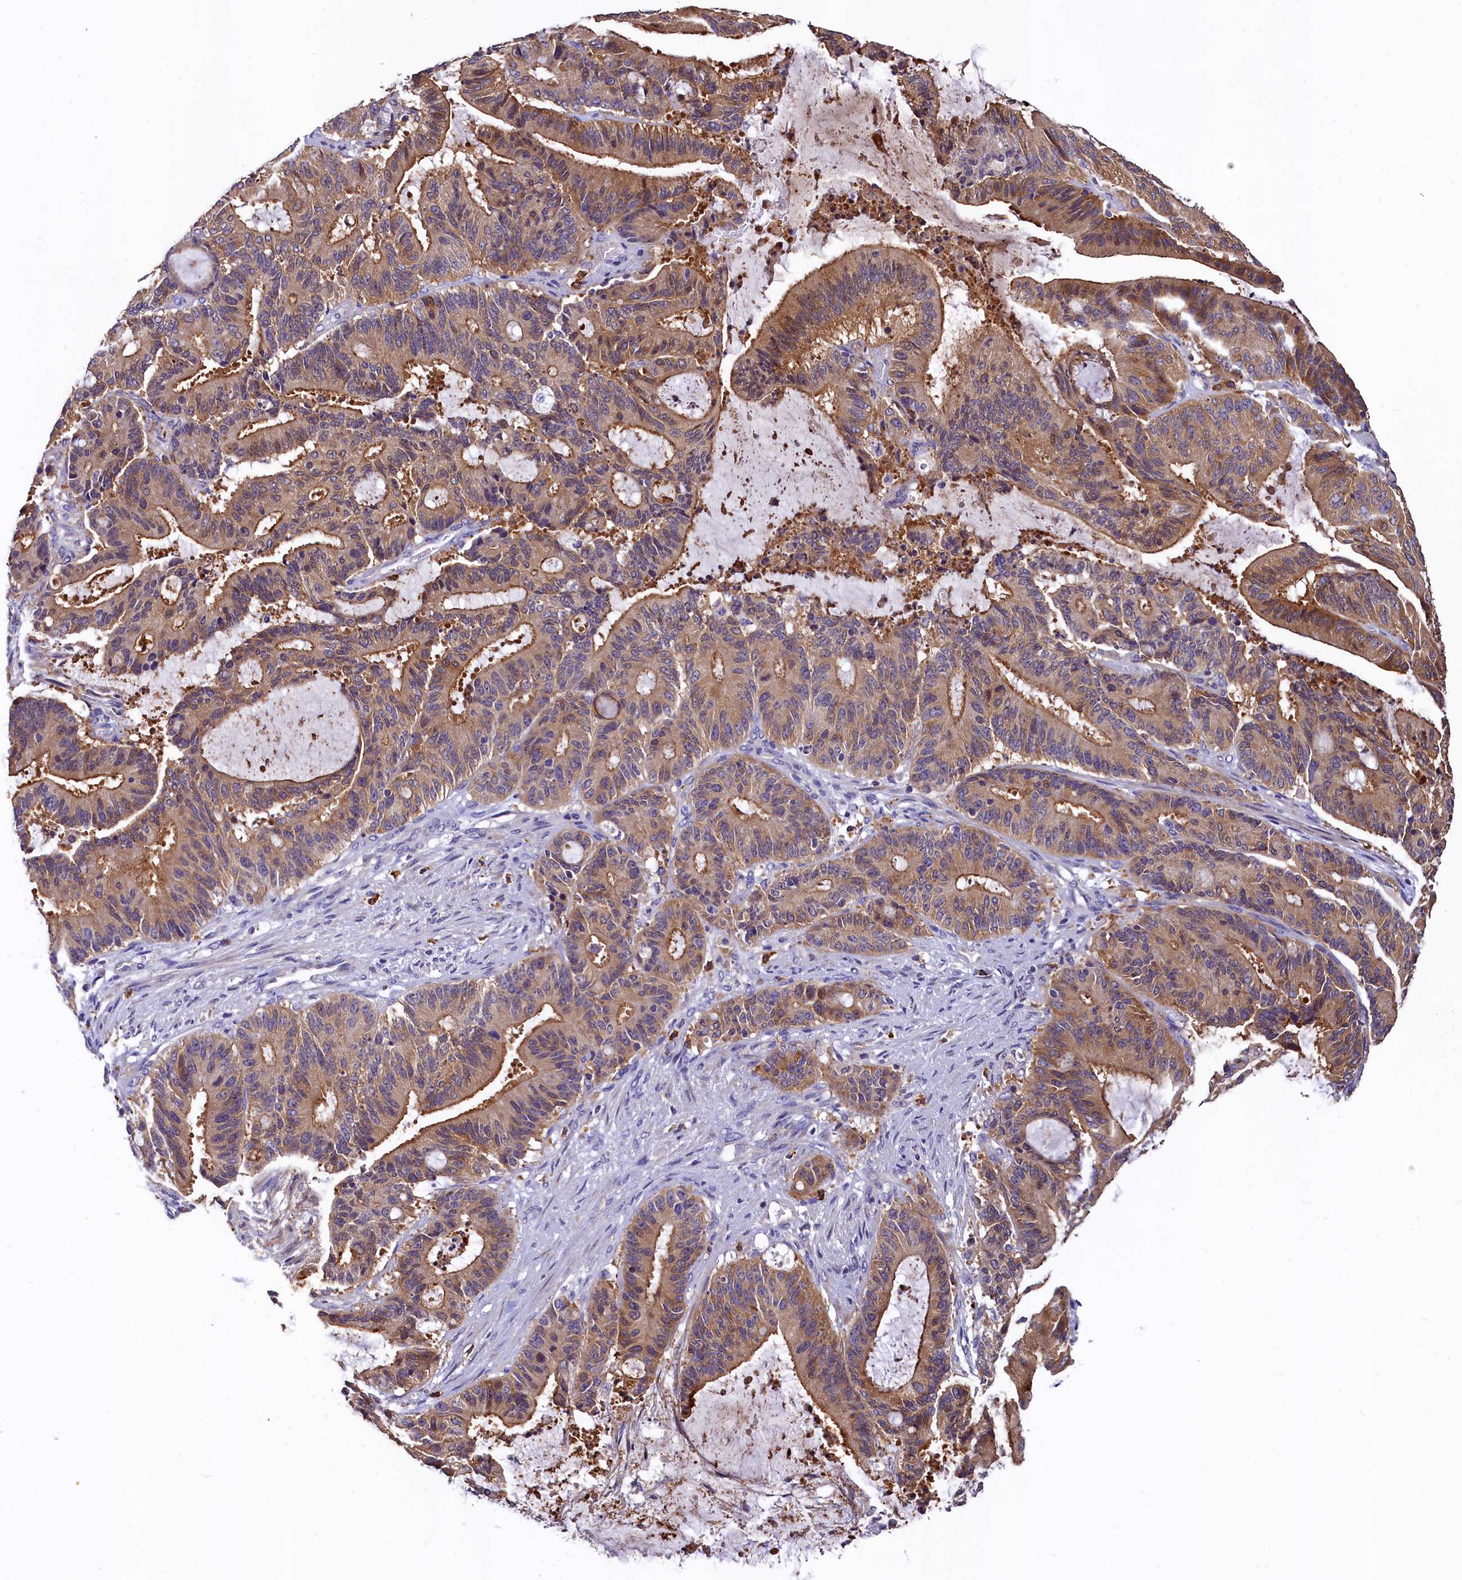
{"staining": {"intensity": "moderate", "quantity": ">75%", "location": "cytoplasmic/membranous"}, "tissue": "liver cancer", "cell_type": "Tumor cells", "image_type": "cancer", "snomed": [{"axis": "morphology", "description": "Normal tissue, NOS"}, {"axis": "morphology", "description": "Cholangiocarcinoma"}, {"axis": "topography", "description": "Liver"}, {"axis": "topography", "description": "Peripheral nerve tissue"}], "caption": "Immunohistochemistry (DAB) staining of human cholangiocarcinoma (liver) displays moderate cytoplasmic/membranous protein expression in approximately >75% of tumor cells.", "gene": "EPS8L2", "patient": {"sex": "female", "age": 73}}